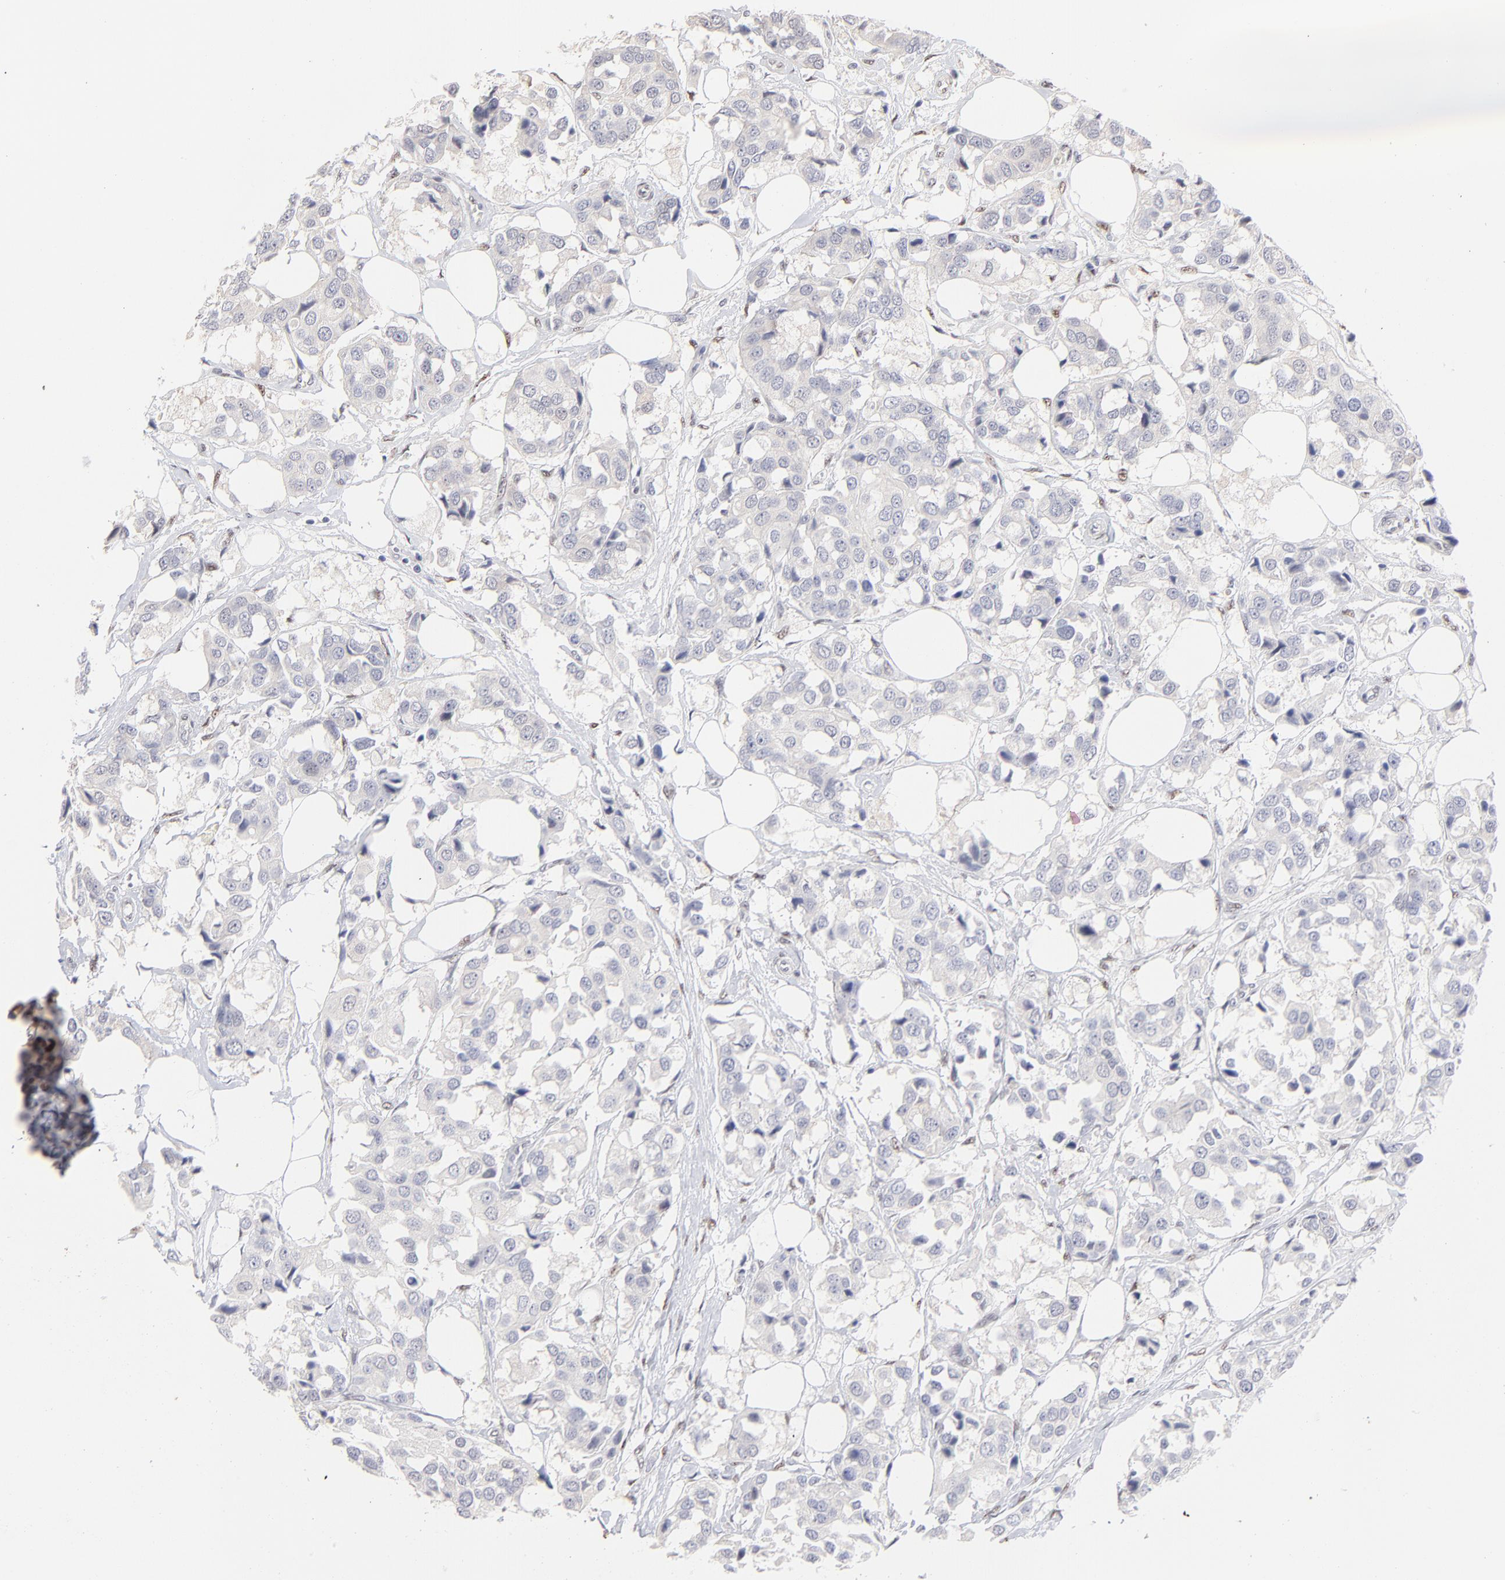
{"staining": {"intensity": "negative", "quantity": "none", "location": "none"}, "tissue": "breast cancer", "cell_type": "Tumor cells", "image_type": "cancer", "snomed": [{"axis": "morphology", "description": "Duct carcinoma"}, {"axis": "topography", "description": "Breast"}], "caption": "The image demonstrates no significant staining in tumor cells of breast cancer.", "gene": "STAT3", "patient": {"sex": "female", "age": 80}}